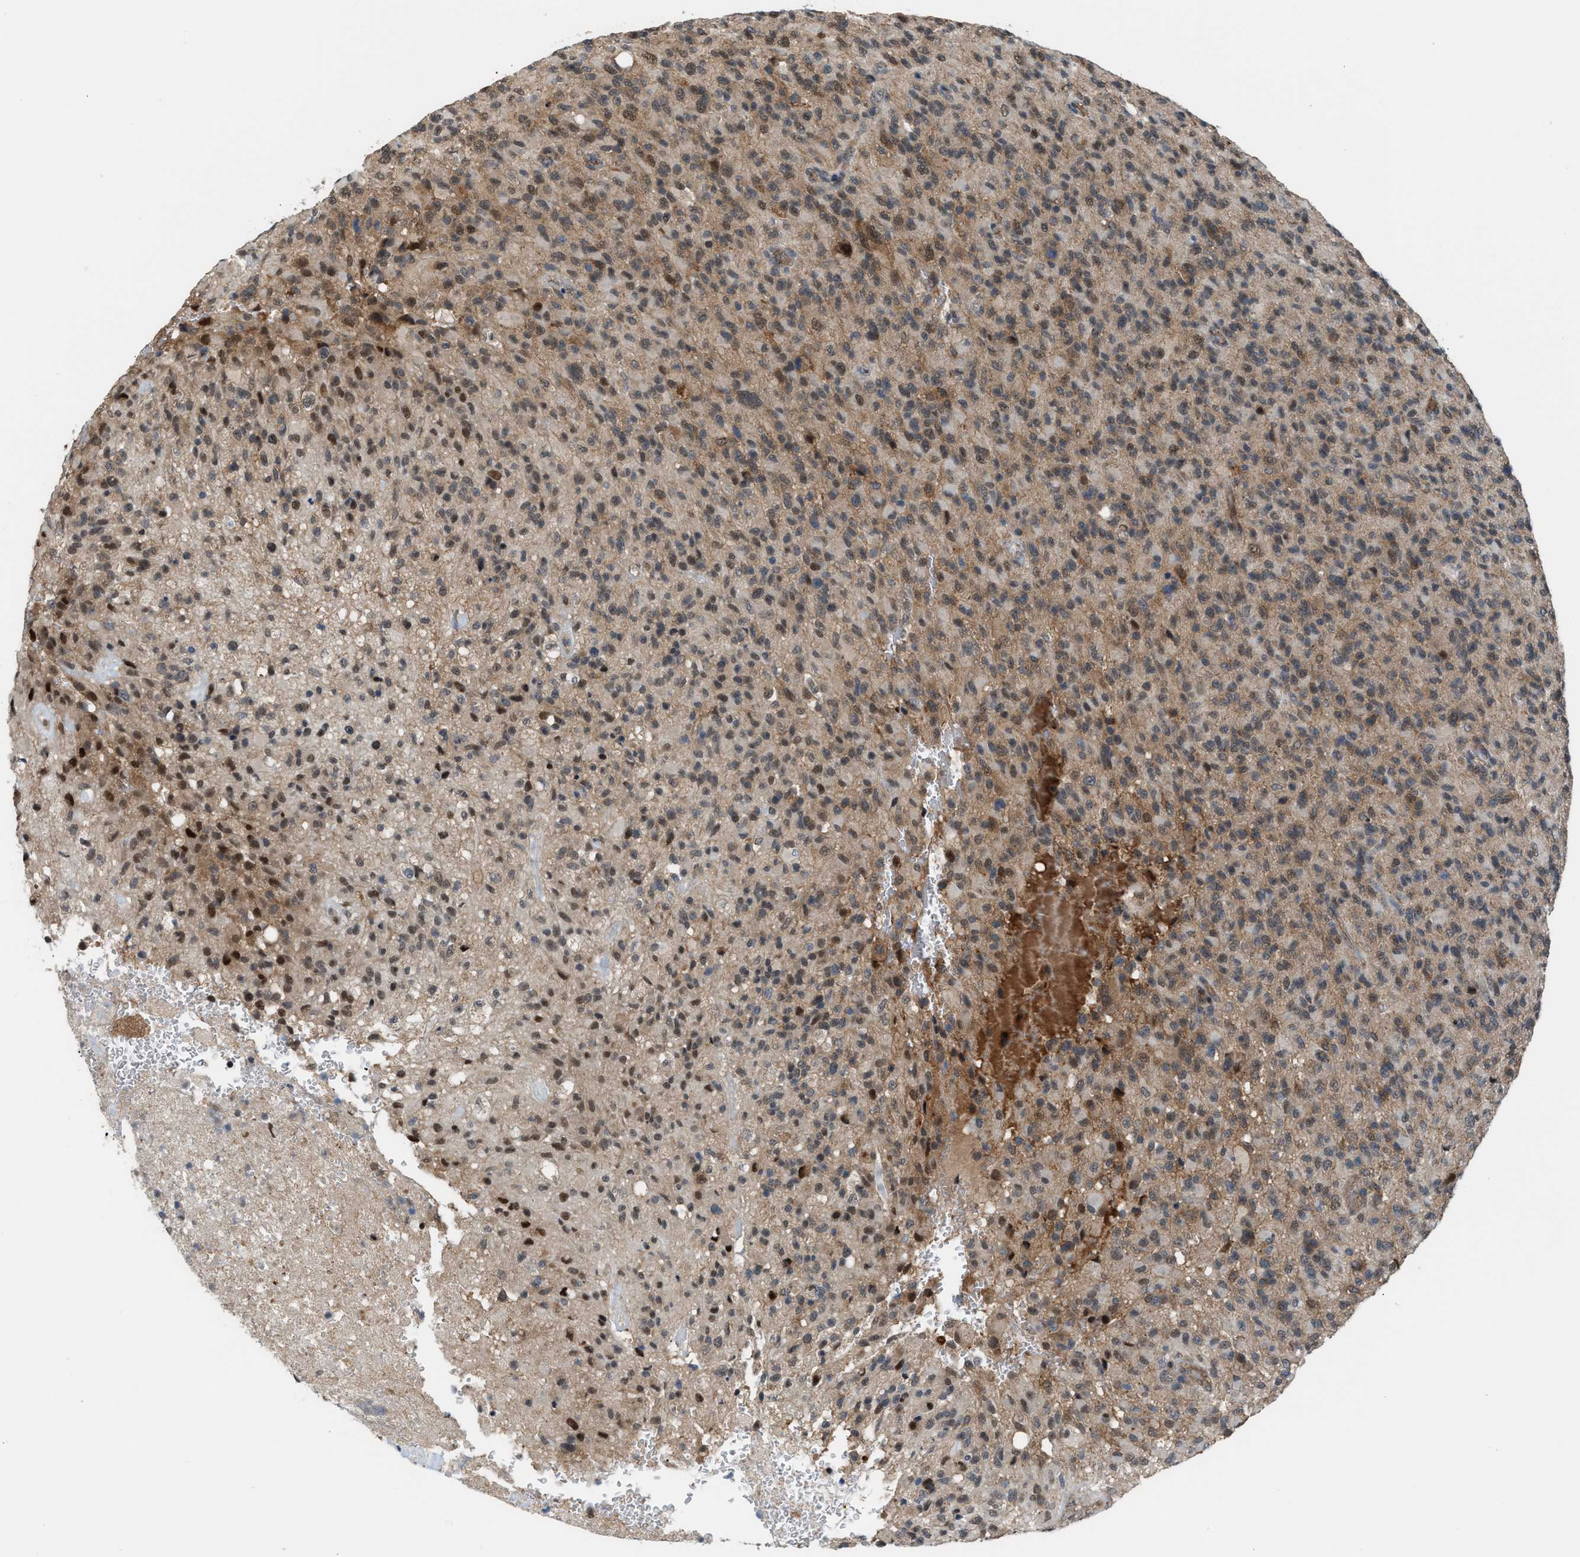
{"staining": {"intensity": "moderate", "quantity": "25%-75%", "location": "cytoplasmic/membranous,nuclear"}, "tissue": "glioma", "cell_type": "Tumor cells", "image_type": "cancer", "snomed": [{"axis": "morphology", "description": "Glioma, malignant, High grade"}, {"axis": "topography", "description": "Brain"}], "caption": "About 25%-75% of tumor cells in human glioma show moderate cytoplasmic/membranous and nuclear protein expression as visualized by brown immunohistochemical staining.", "gene": "RFFL", "patient": {"sex": "male", "age": 71}}